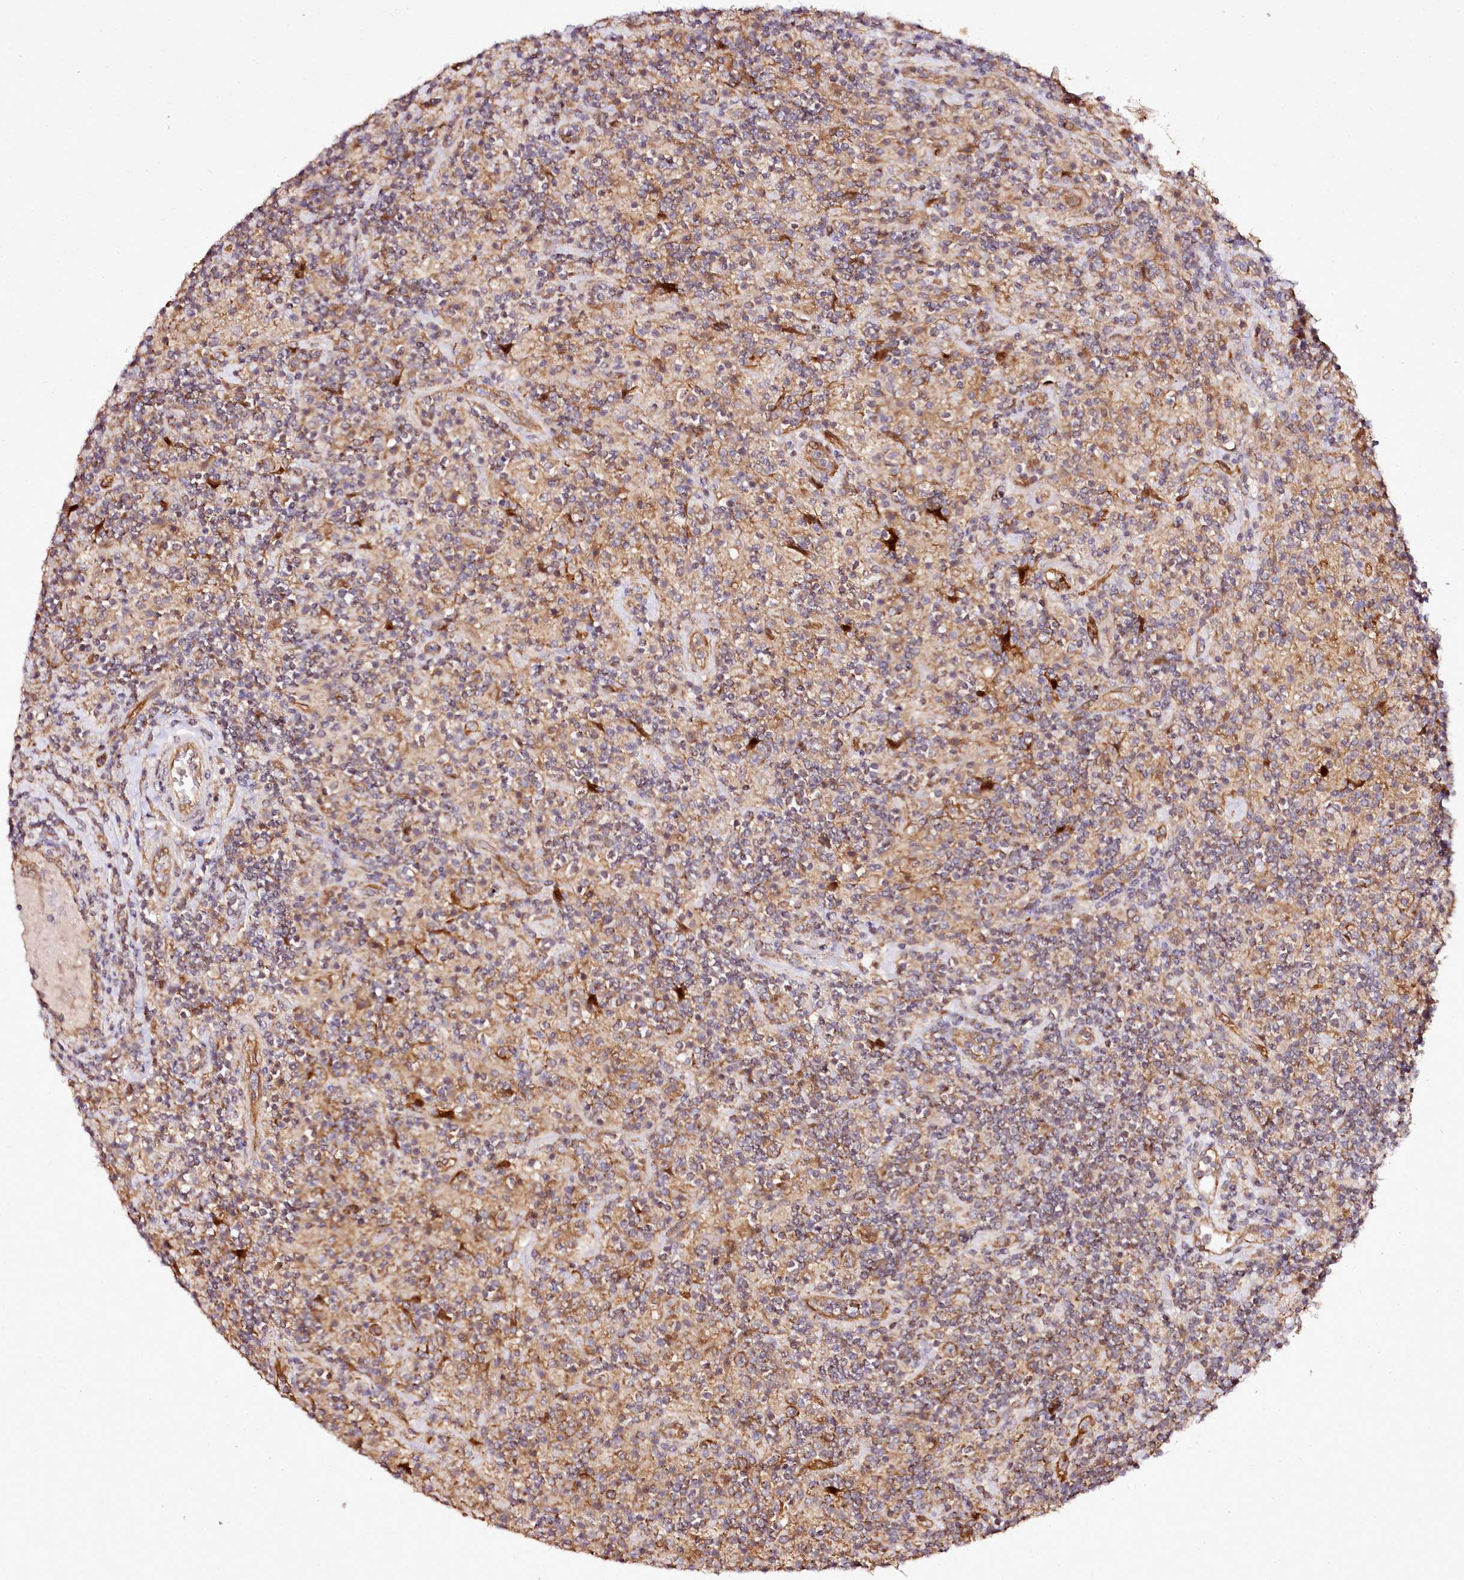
{"staining": {"intensity": "moderate", "quantity": ">75%", "location": "cytoplasmic/membranous"}, "tissue": "lymphoma", "cell_type": "Tumor cells", "image_type": "cancer", "snomed": [{"axis": "morphology", "description": "Hodgkin's disease, NOS"}, {"axis": "topography", "description": "Lymph node"}], "caption": "The histopathology image shows immunohistochemical staining of Hodgkin's disease. There is moderate cytoplasmic/membranous expression is seen in approximately >75% of tumor cells.", "gene": "EDIL3", "patient": {"sex": "male", "age": 70}}